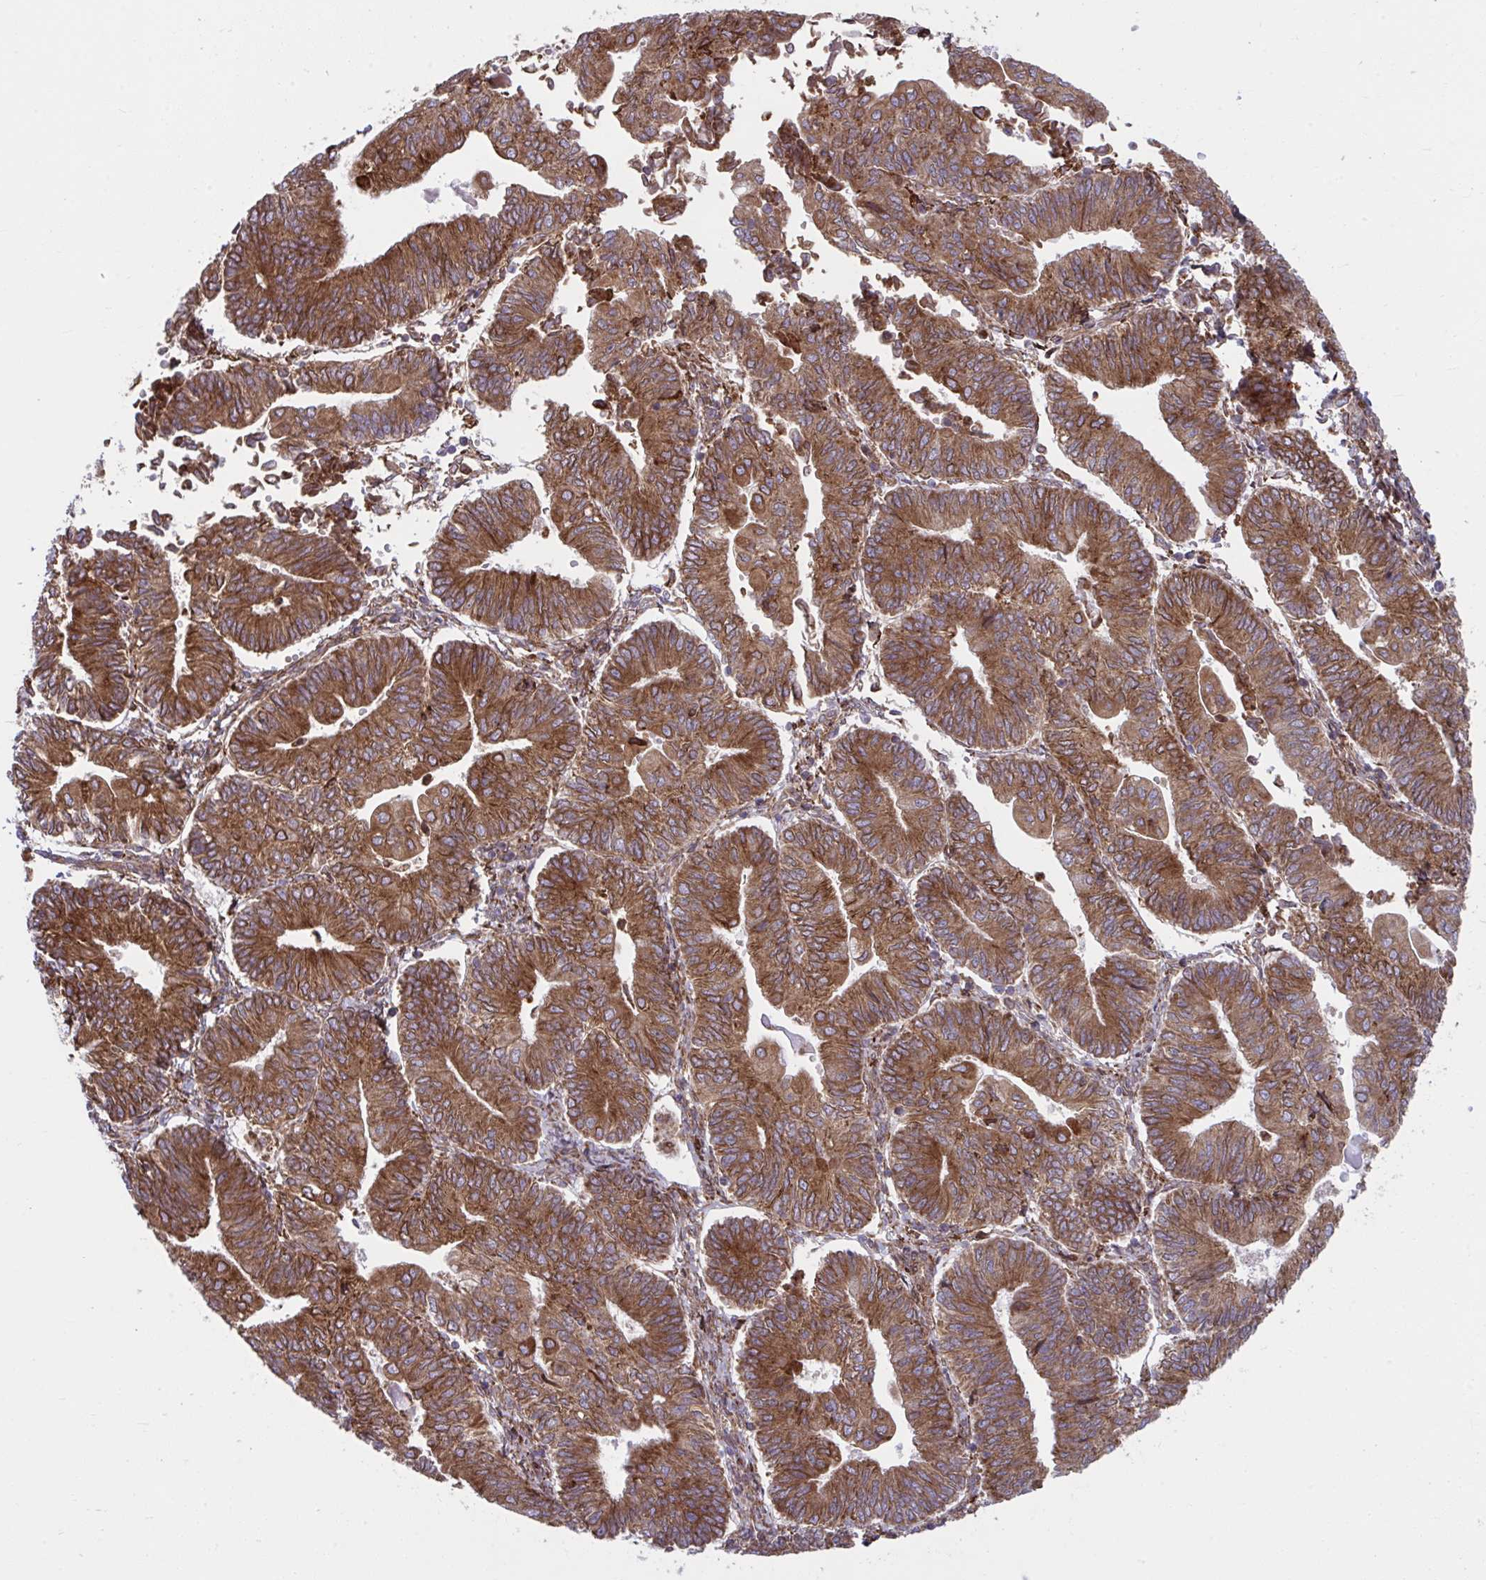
{"staining": {"intensity": "strong", "quantity": ">75%", "location": "cytoplasmic/membranous"}, "tissue": "endometrial cancer", "cell_type": "Tumor cells", "image_type": "cancer", "snomed": [{"axis": "morphology", "description": "Adenocarcinoma, NOS"}, {"axis": "topography", "description": "Endometrium"}], "caption": "IHC histopathology image of human endometrial adenocarcinoma stained for a protein (brown), which demonstrates high levels of strong cytoplasmic/membranous staining in approximately >75% of tumor cells.", "gene": "STIM2", "patient": {"sex": "female", "age": 65}}